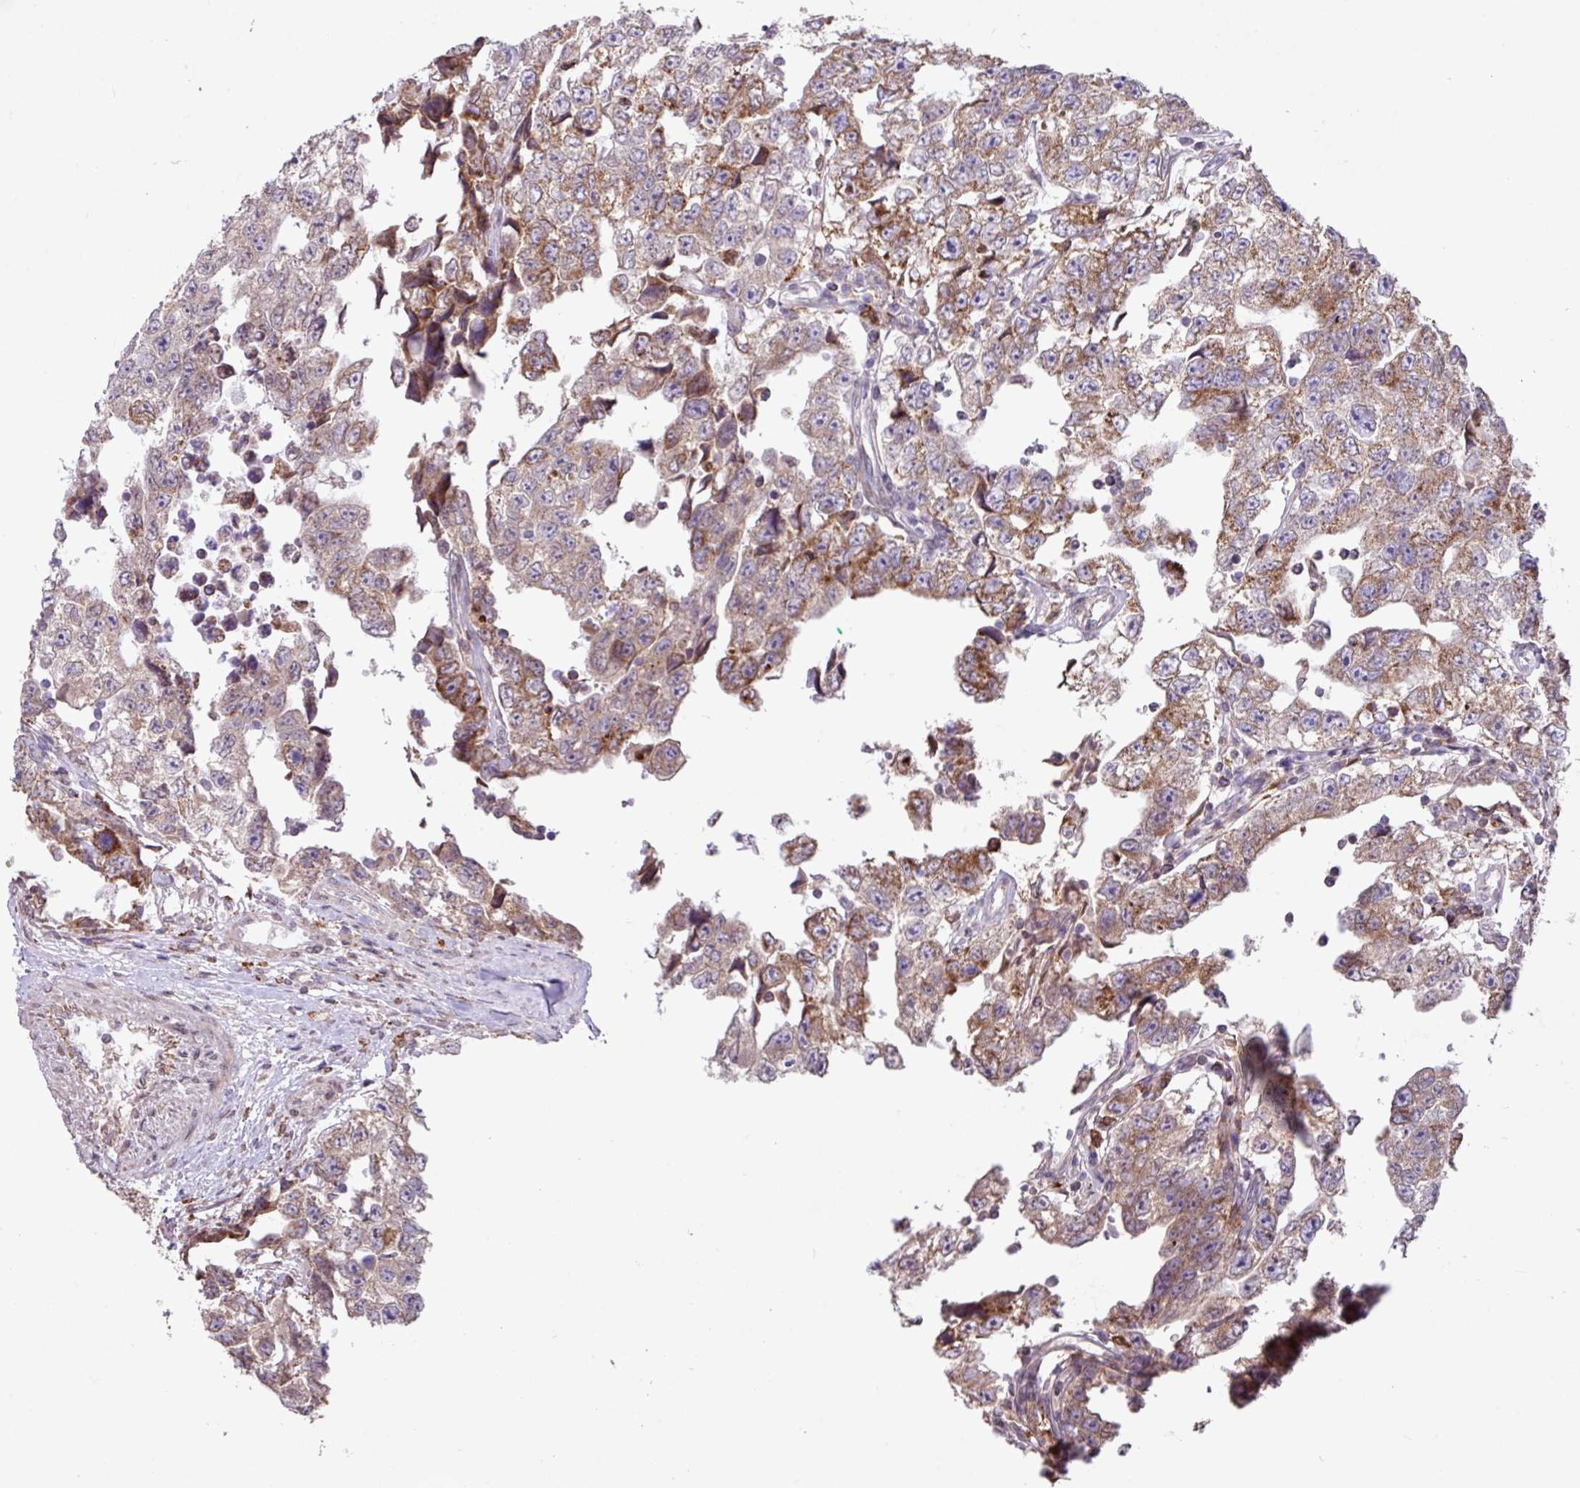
{"staining": {"intensity": "moderate", "quantity": "25%-75%", "location": "cytoplasmic/membranous"}, "tissue": "testis cancer", "cell_type": "Tumor cells", "image_type": "cancer", "snomed": [{"axis": "morphology", "description": "Carcinoma, Embryonal, NOS"}, {"axis": "topography", "description": "Testis"}], "caption": "A micrograph of embryonal carcinoma (testis) stained for a protein exhibits moderate cytoplasmic/membranous brown staining in tumor cells.", "gene": "ARHGEF25", "patient": {"sex": "male", "age": 22}}